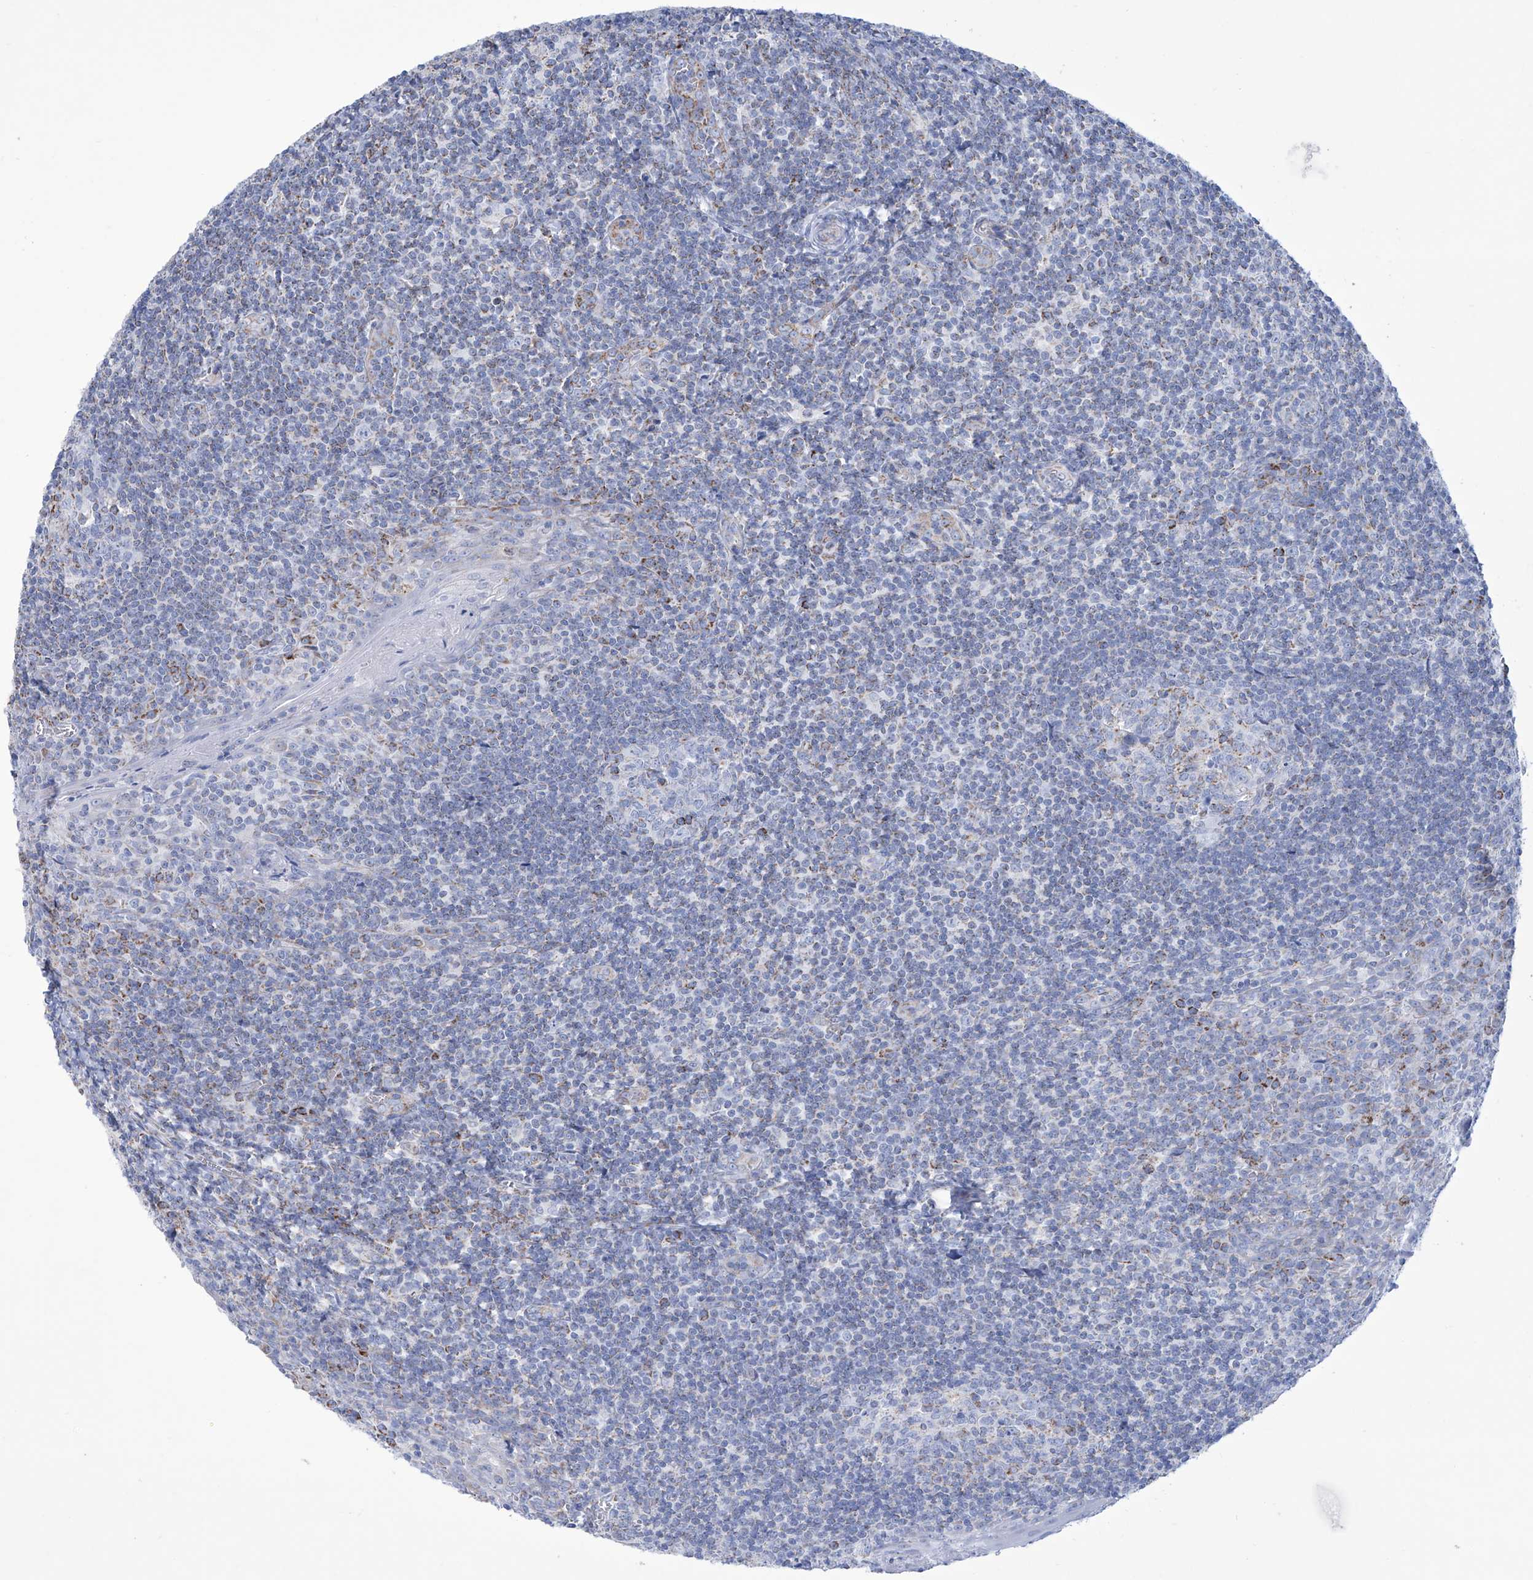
{"staining": {"intensity": "negative", "quantity": "none", "location": "none"}, "tissue": "tonsil", "cell_type": "Germinal center cells", "image_type": "normal", "snomed": [{"axis": "morphology", "description": "Normal tissue, NOS"}, {"axis": "topography", "description": "Tonsil"}], "caption": "Immunohistochemistry of unremarkable human tonsil shows no positivity in germinal center cells.", "gene": "ALDH6A1", "patient": {"sex": "male", "age": 27}}